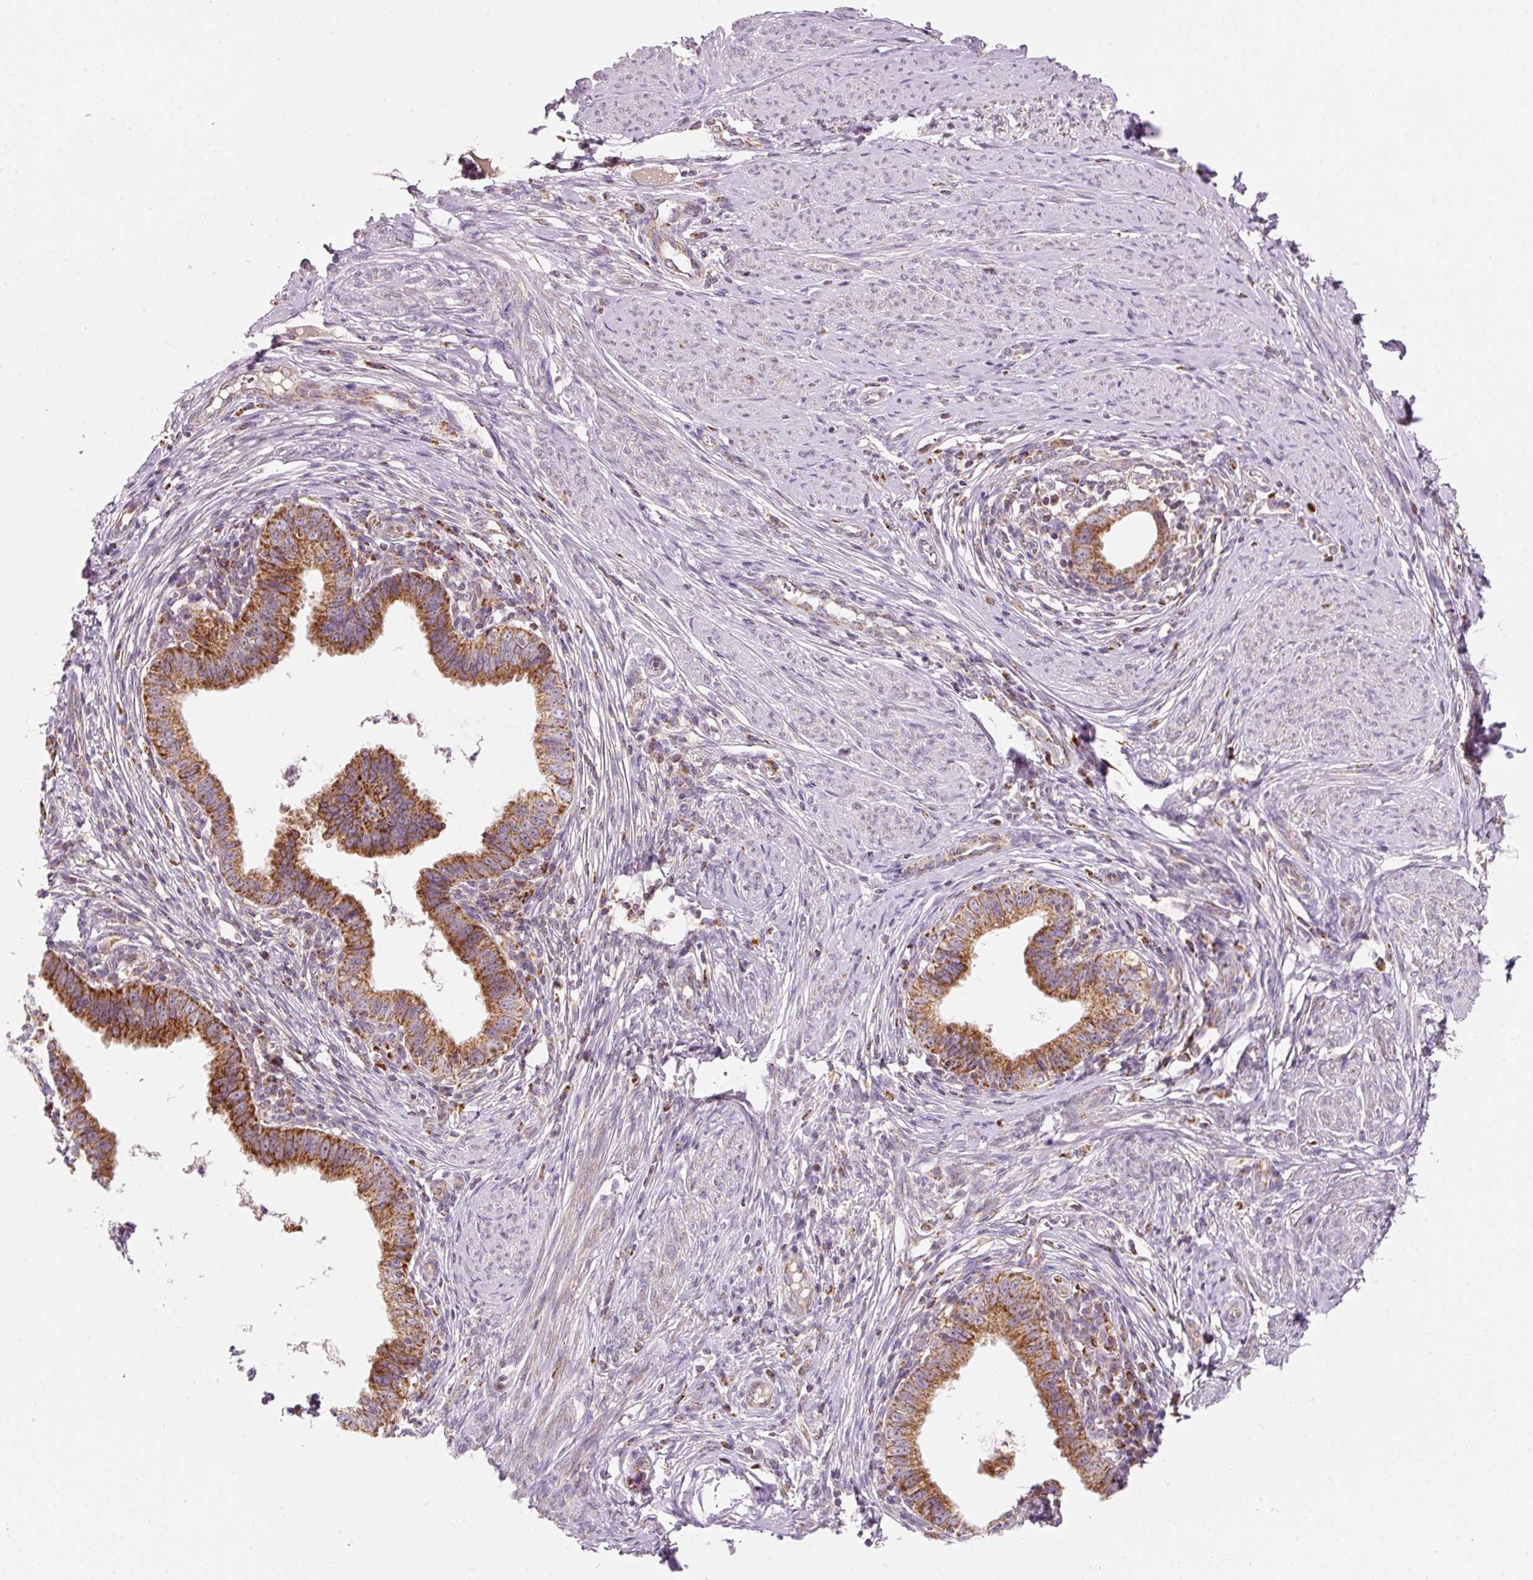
{"staining": {"intensity": "strong", "quantity": ">75%", "location": "cytoplasmic/membranous"}, "tissue": "cervical cancer", "cell_type": "Tumor cells", "image_type": "cancer", "snomed": [{"axis": "morphology", "description": "Adenocarcinoma, NOS"}, {"axis": "topography", "description": "Cervix"}], "caption": "Brown immunohistochemical staining in cervical adenocarcinoma exhibits strong cytoplasmic/membranous staining in about >75% of tumor cells.", "gene": "FAM78B", "patient": {"sex": "female", "age": 36}}